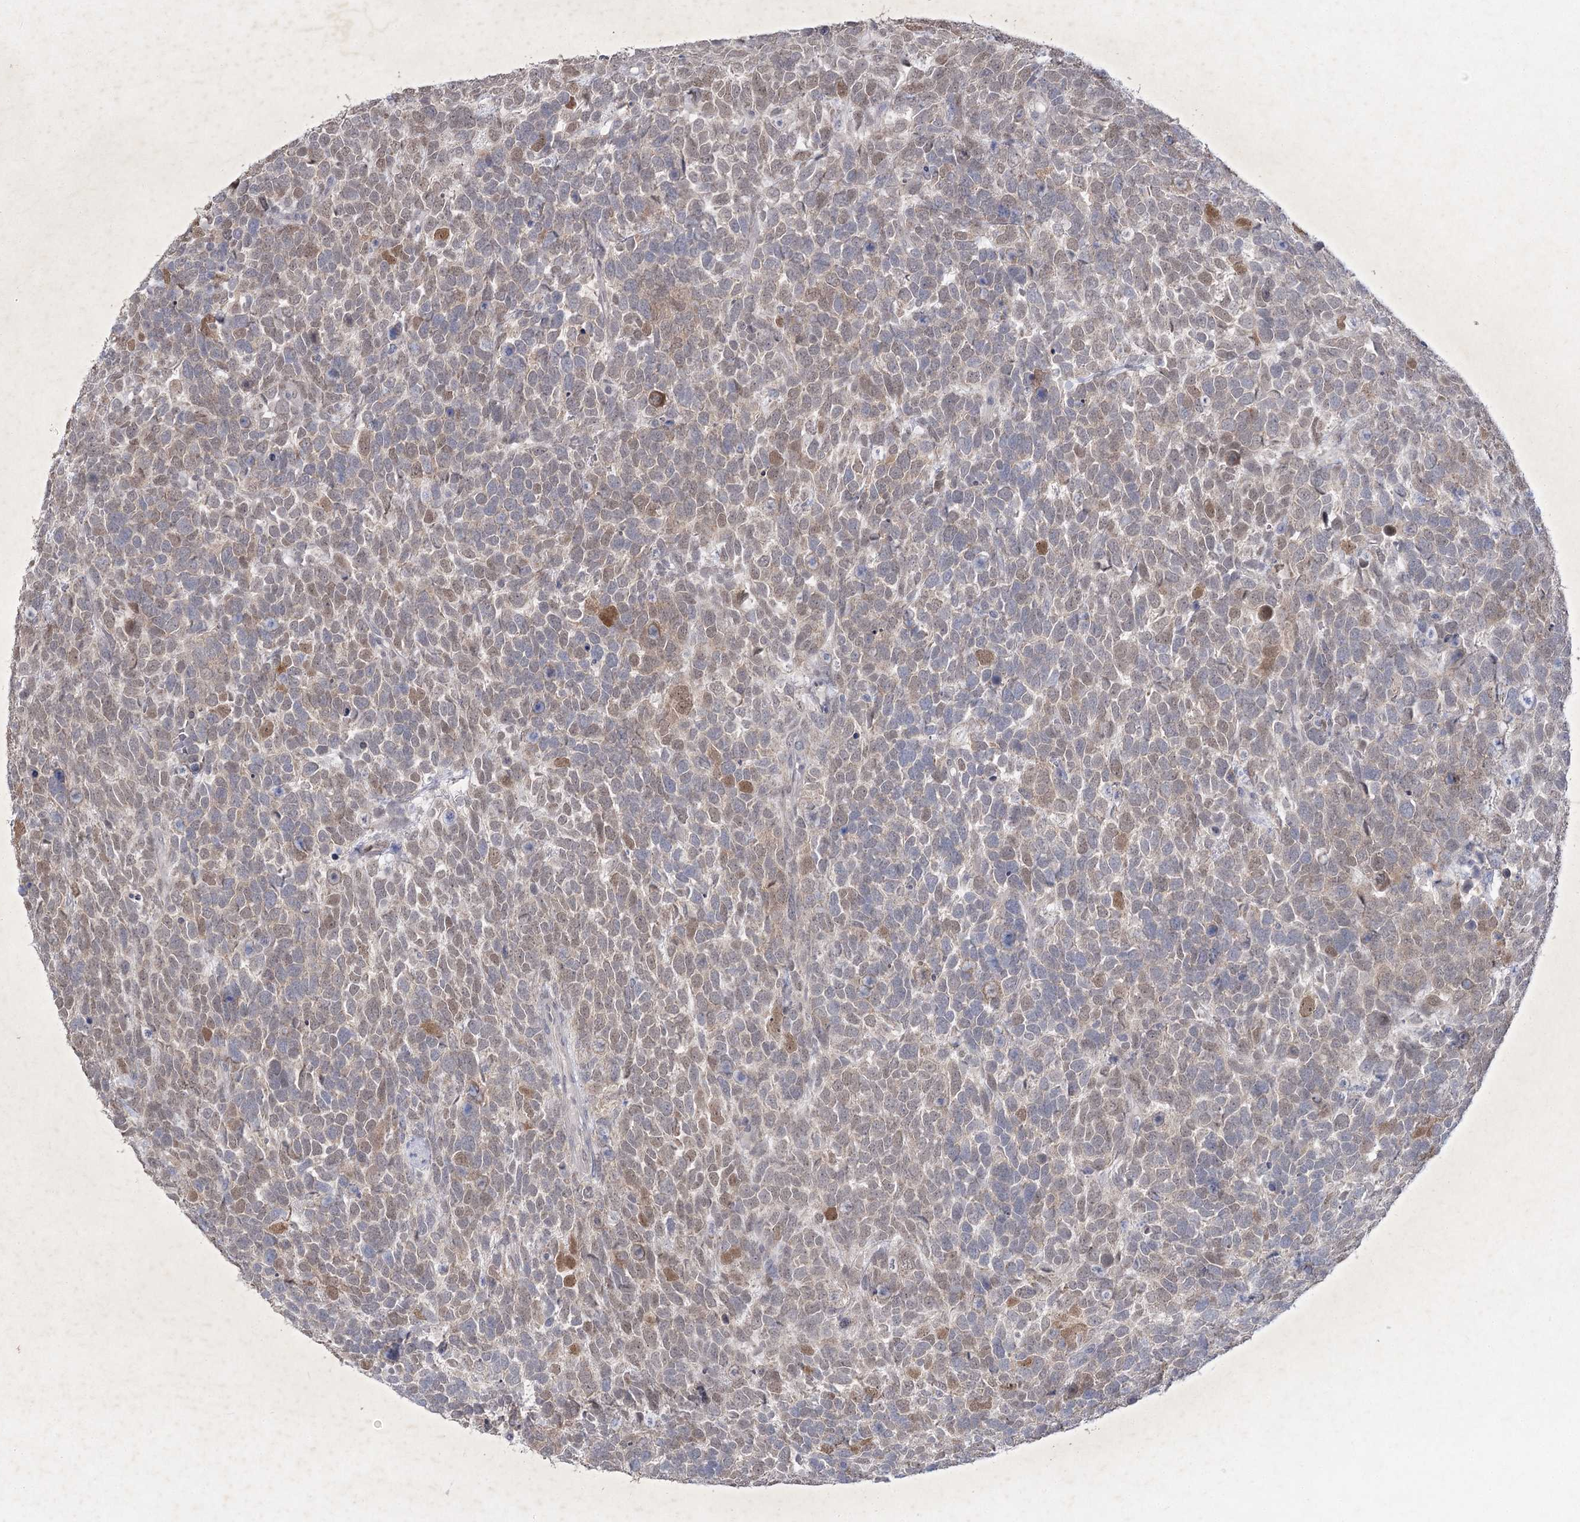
{"staining": {"intensity": "moderate", "quantity": "<25%", "location": "nuclear"}, "tissue": "urothelial cancer", "cell_type": "Tumor cells", "image_type": "cancer", "snomed": [{"axis": "morphology", "description": "Urothelial carcinoma, High grade"}, {"axis": "topography", "description": "Urinary bladder"}], "caption": "High-magnification brightfield microscopy of urothelial carcinoma (high-grade) stained with DAB (3,3'-diaminobenzidine) (brown) and counterstained with hematoxylin (blue). tumor cells exhibit moderate nuclear positivity is present in about<25% of cells.", "gene": "PHYHIPL", "patient": {"sex": "female", "age": 82}}